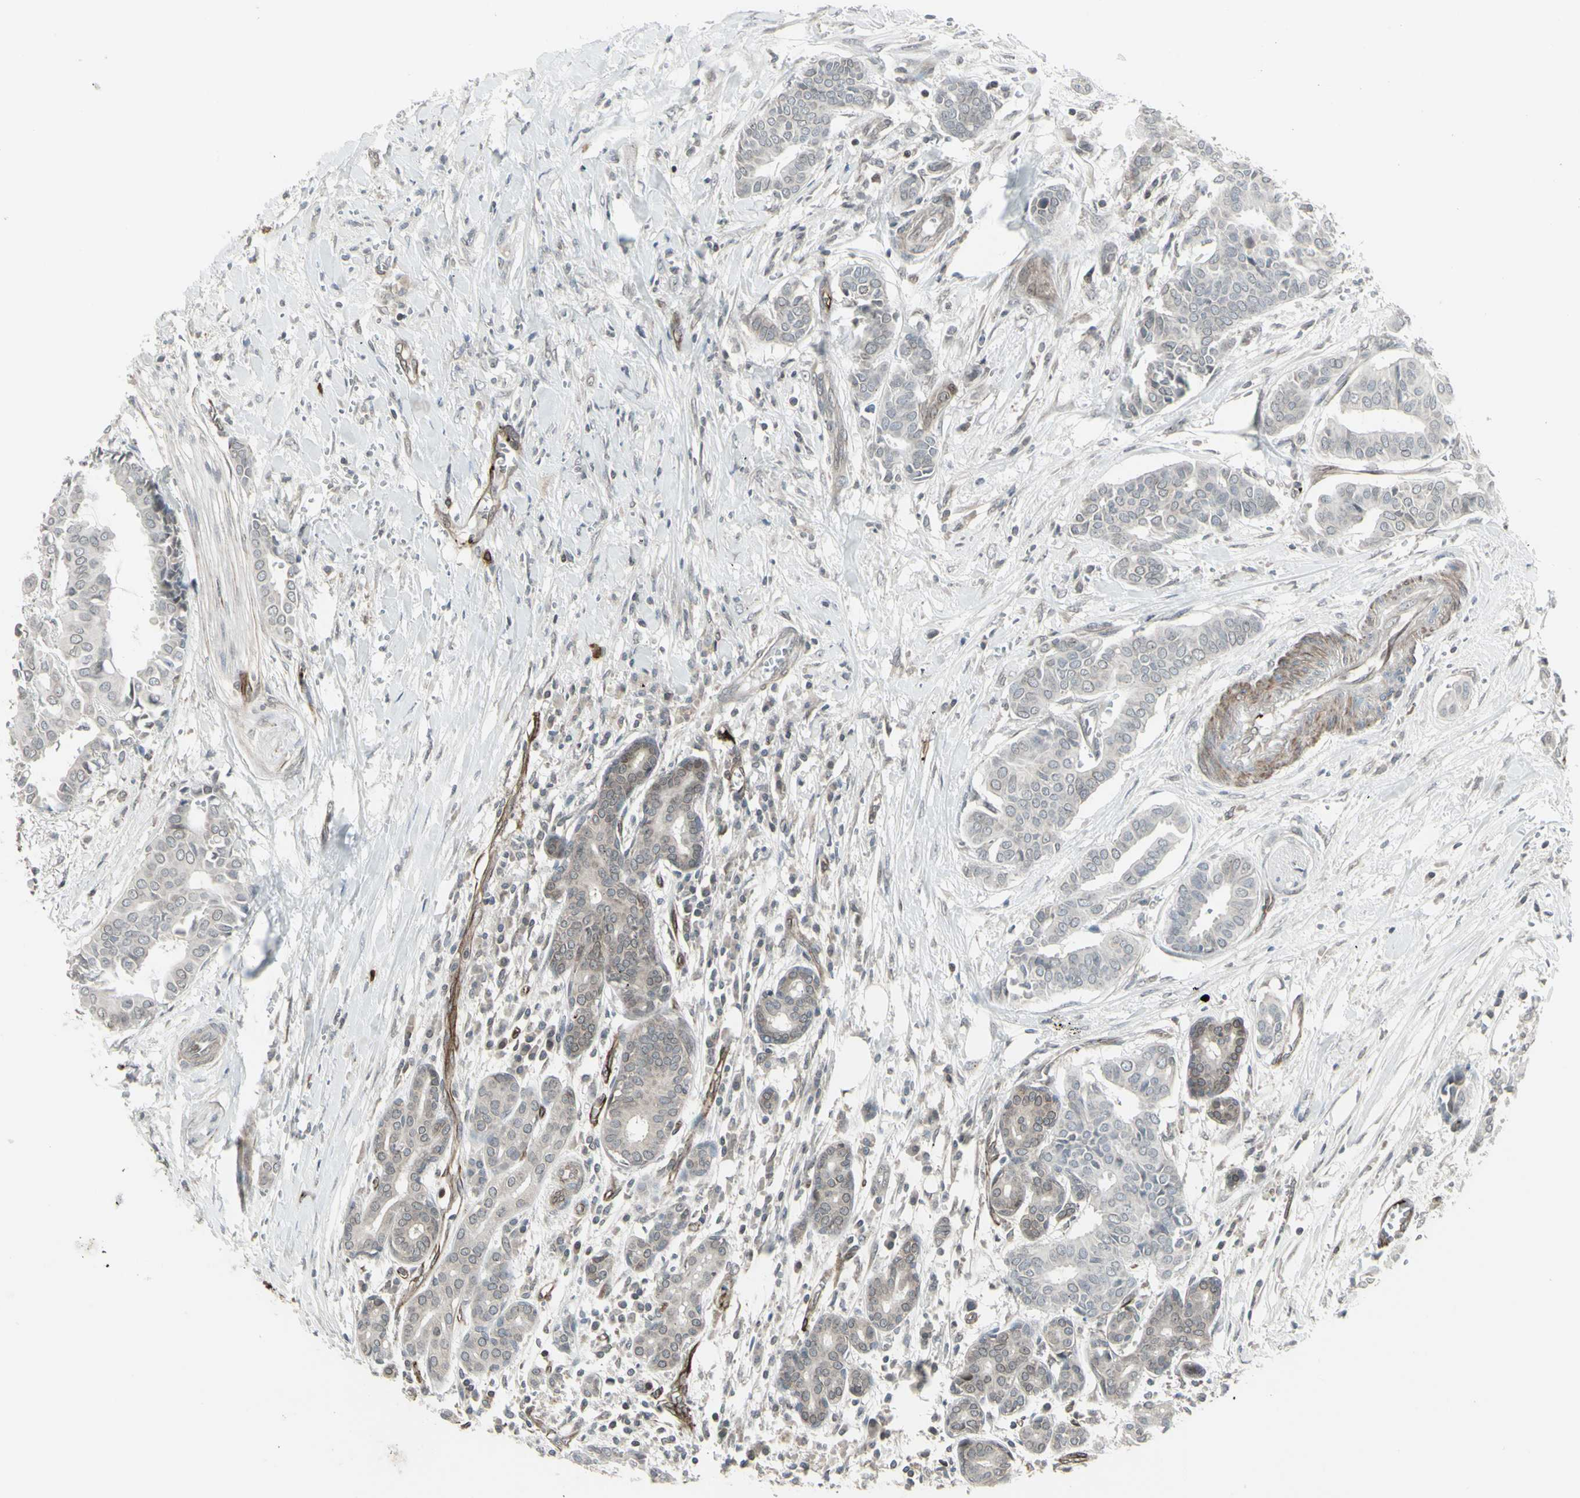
{"staining": {"intensity": "weak", "quantity": "<25%", "location": "cytoplasmic/membranous,nuclear"}, "tissue": "head and neck cancer", "cell_type": "Tumor cells", "image_type": "cancer", "snomed": [{"axis": "morphology", "description": "Adenocarcinoma, NOS"}, {"axis": "topography", "description": "Salivary gland"}, {"axis": "topography", "description": "Head-Neck"}], "caption": "Tumor cells show no significant staining in head and neck adenocarcinoma.", "gene": "DTX3L", "patient": {"sex": "female", "age": 59}}